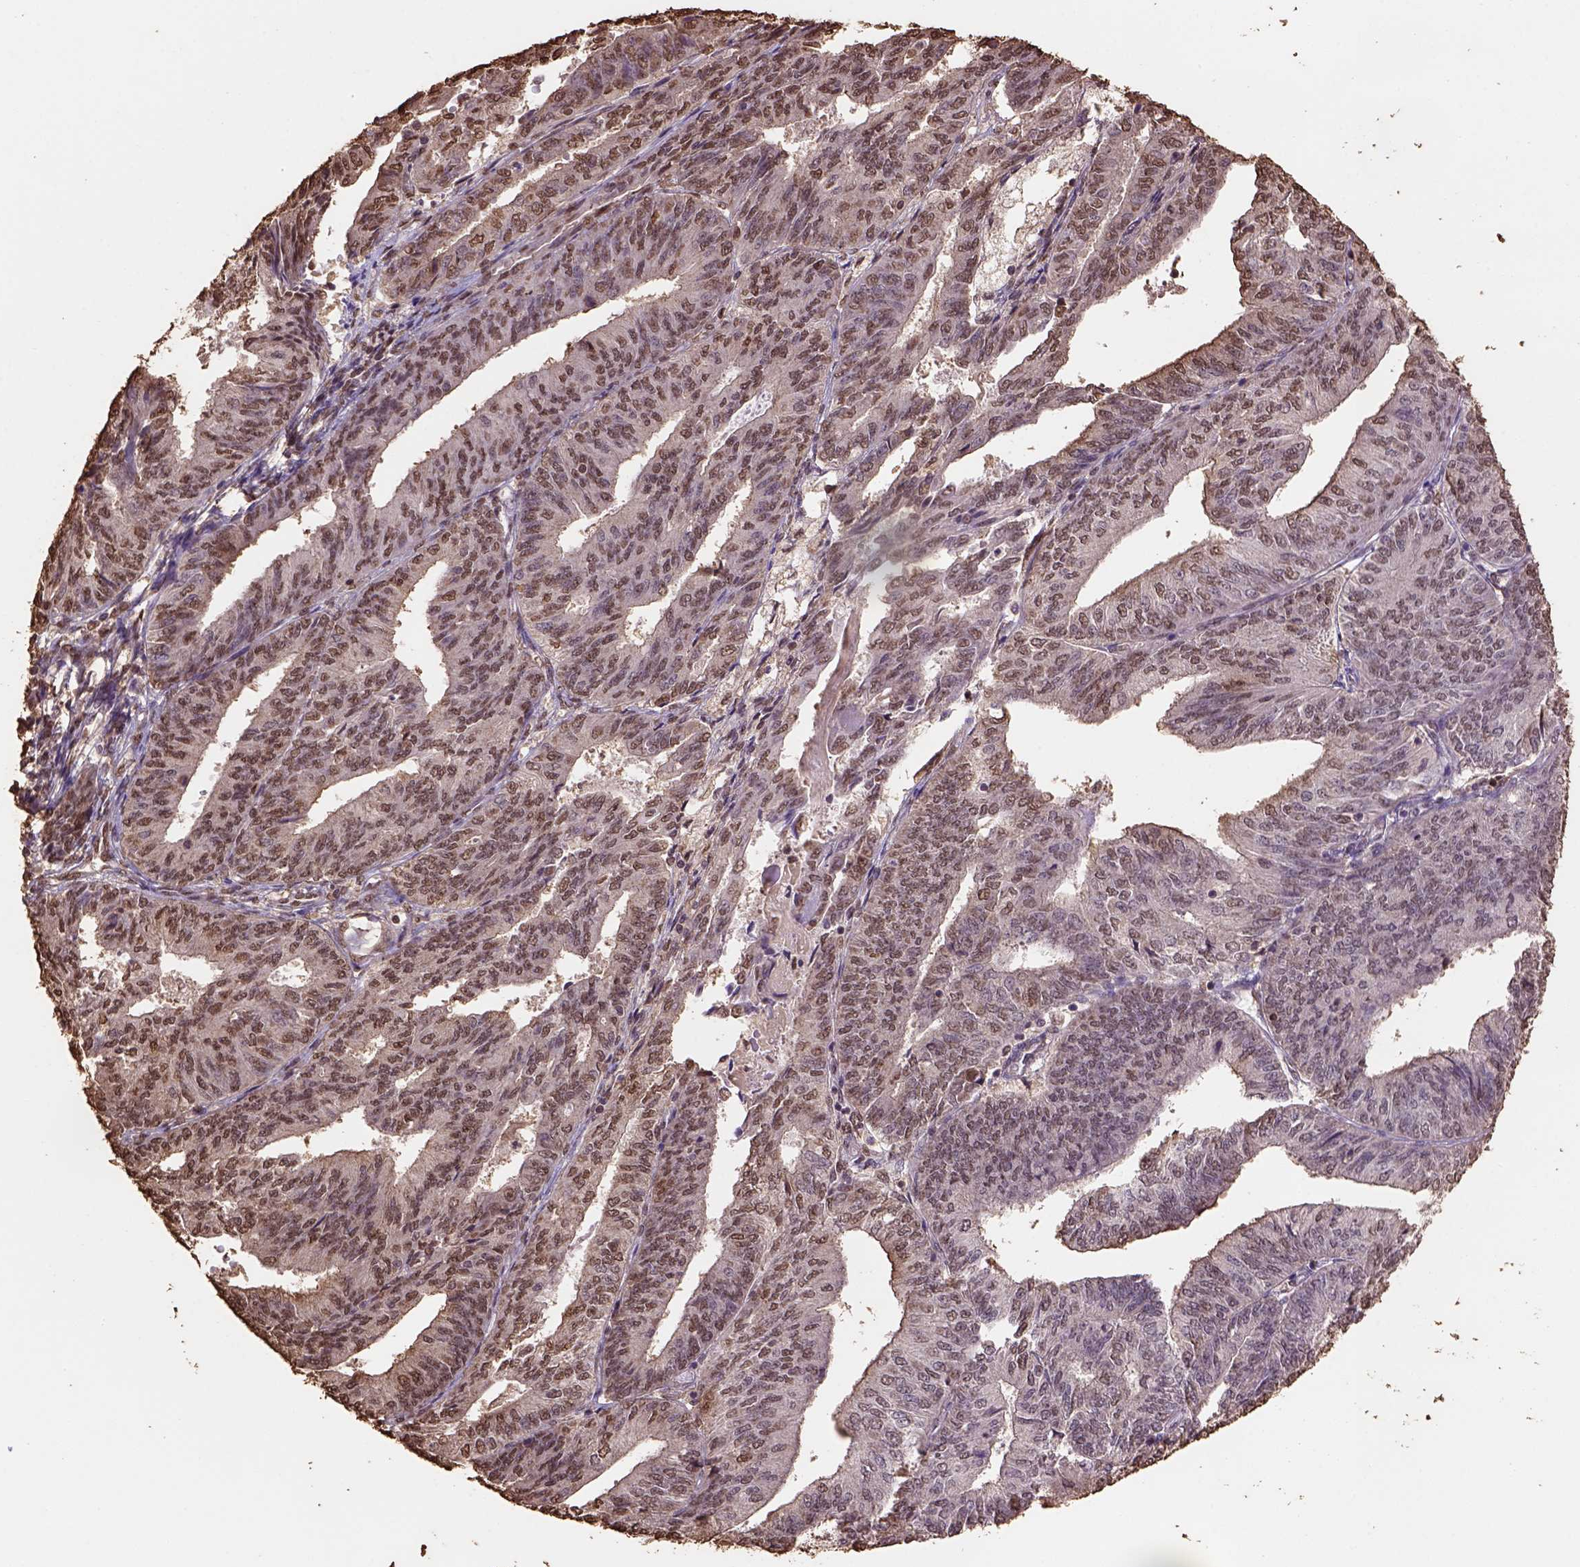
{"staining": {"intensity": "moderate", "quantity": "25%-75%", "location": "nuclear"}, "tissue": "endometrial cancer", "cell_type": "Tumor cells", "image_type": "cancer", "snomed": [{"axis": "morphology", "description": "Adenocarcinoma, NOS"}, {"axis": "topography", "description": "Endometrium"}], "caption": "Immunohistochemistry (IHC) (DAB (3,3'-diaminobenzidine)) staining of human adenocarcinoma (endometrial) reveals moderate nuclear protein staining in approximately 25%-75% of tumor cells.", "gene": "CSTF2T", "patient": {"sex": "female", "age": 58}}